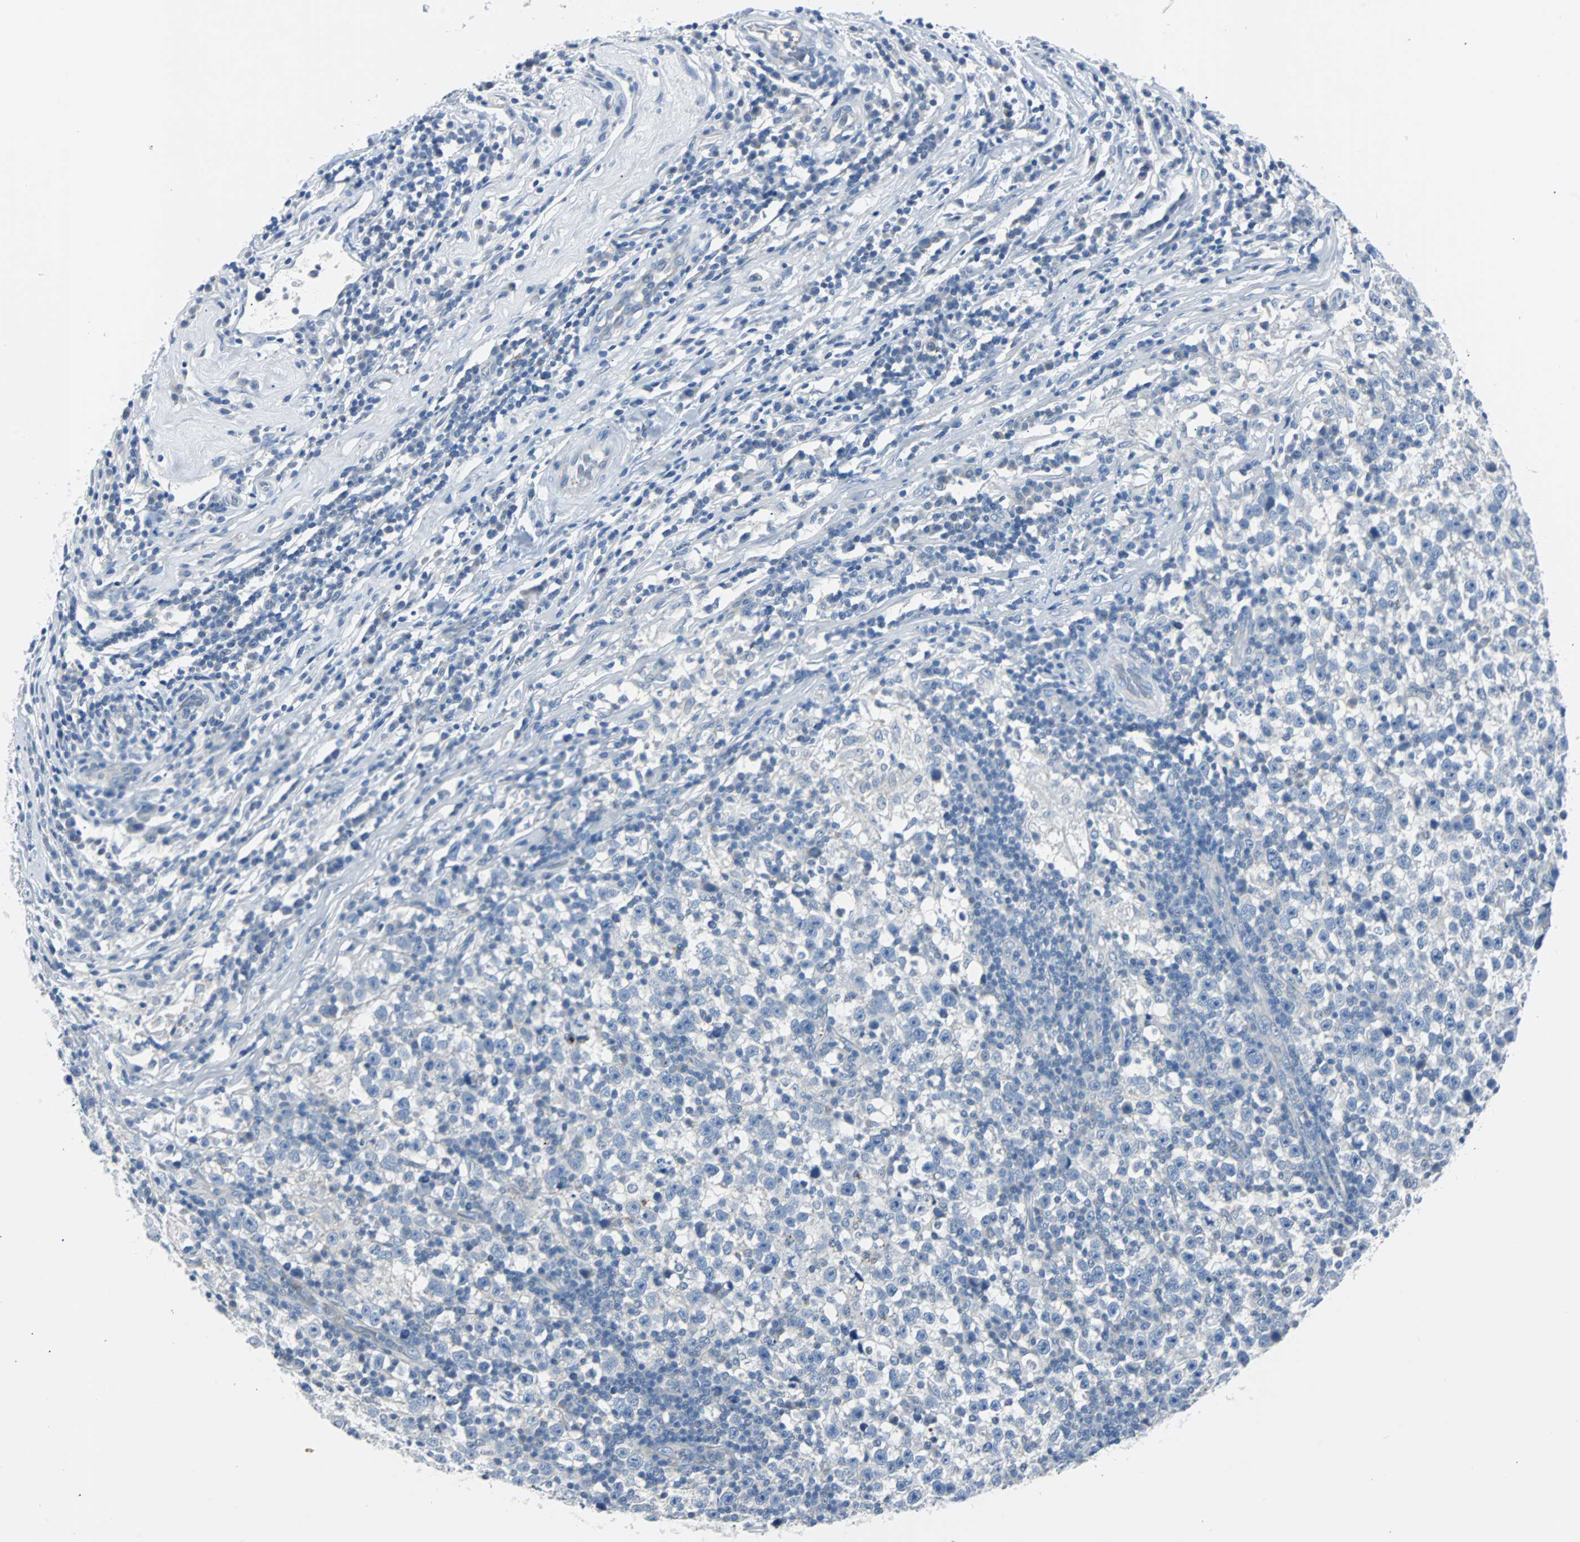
{"staining": {"intensity": "negative", "quantity": "none", "location": "none"}, "tissue": "testis cancer", "cell_type": "Tumor cells", "image_type": "cancer", "snomed": [{"axis": "morphology", "description": "Seminoma, NOS"}, {"axis": "topography", "description": "Testis"}], "caption": "Immunohistochemistry of testis seminoma displays no expression in tumor cells.", "gene": "RASA1", "patient": {"sex": "male", "age": 43}}